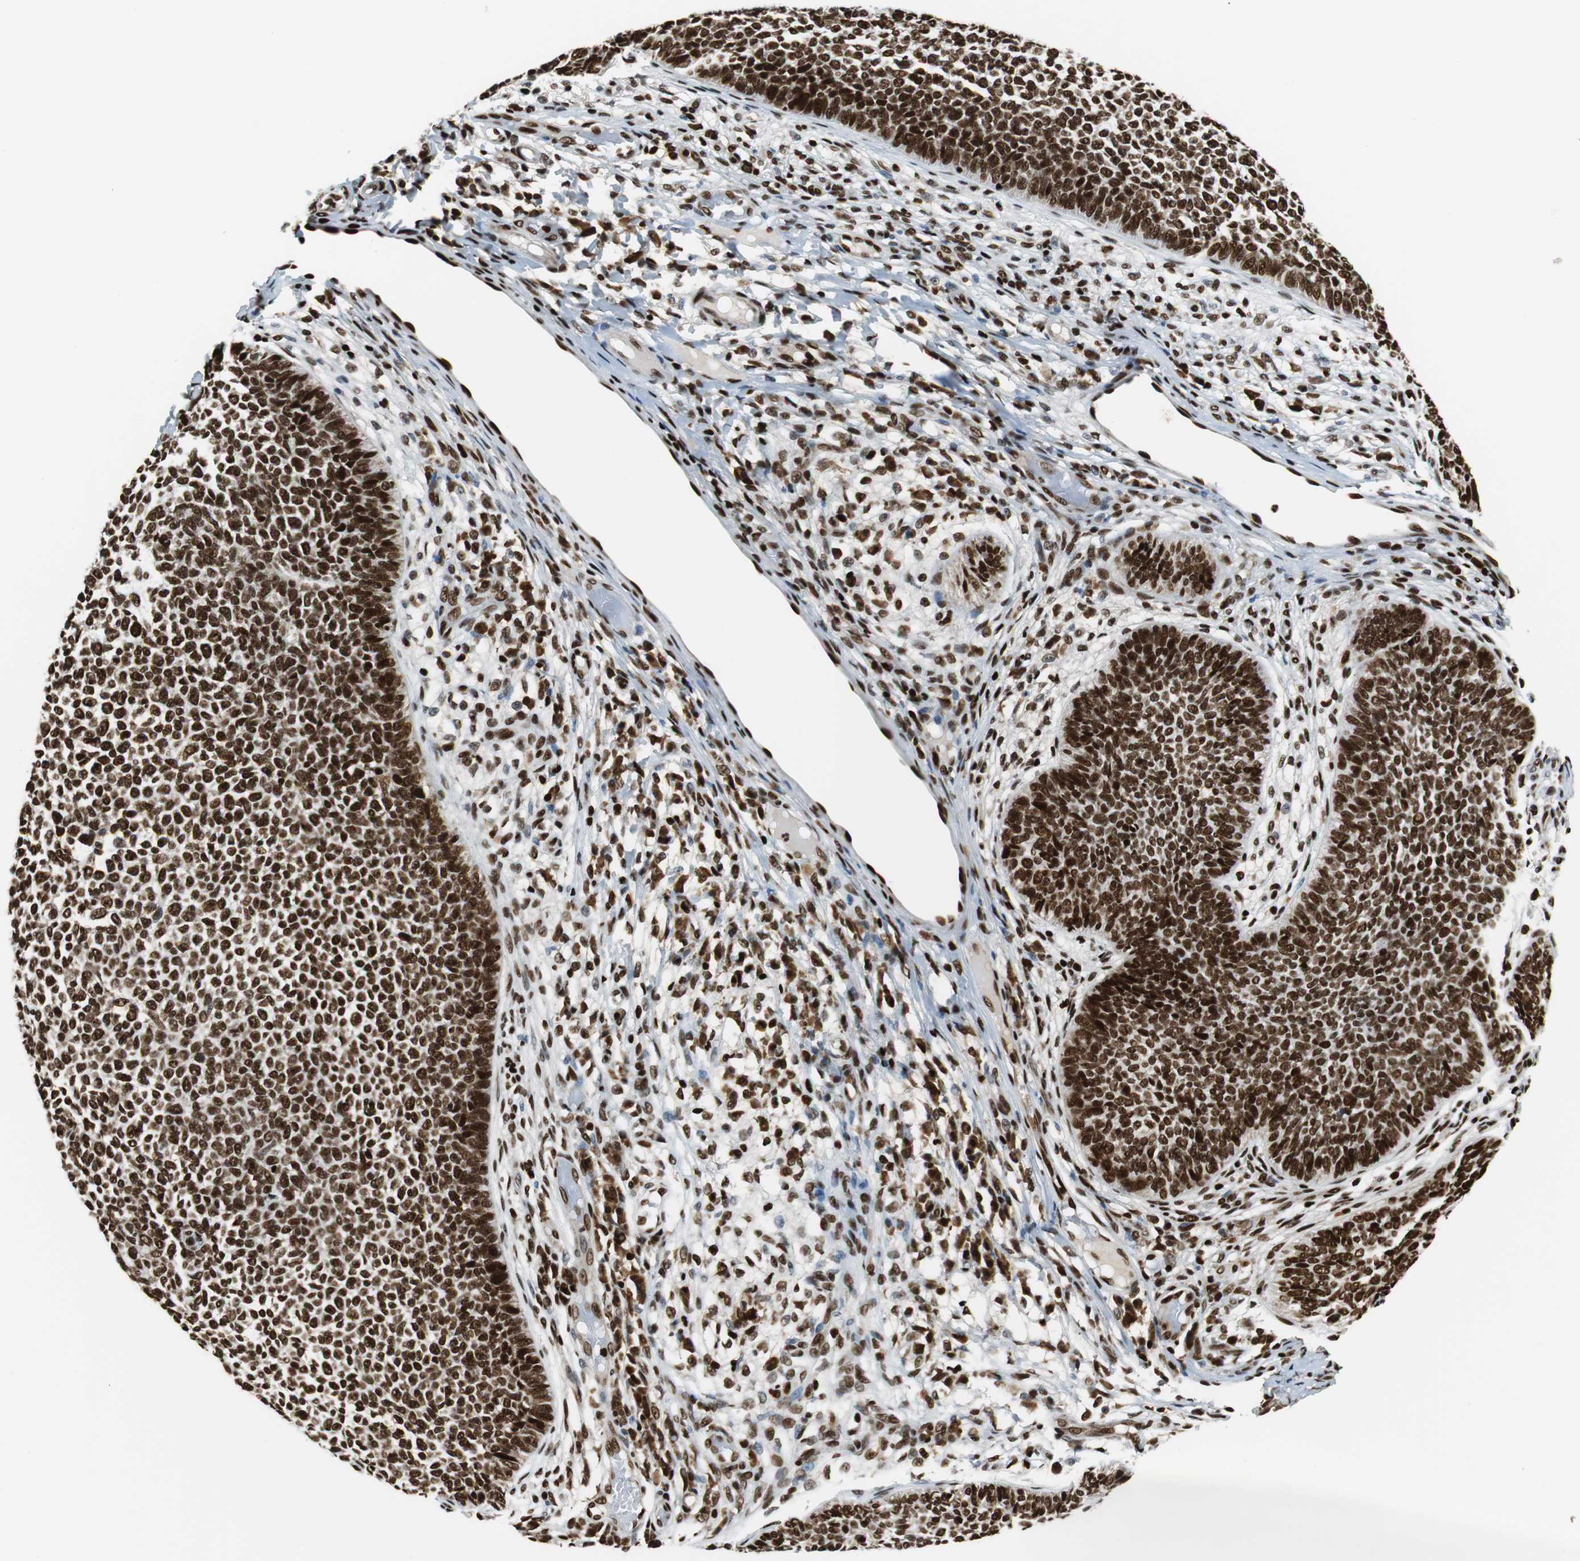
{"staining": {"intensity": "strong", "quantity": ">75%", "location": "nuclear"}, "tissue": "skin cancer", "cell_type": "Tumor cells", "image_type": "cancer", "snomed": [{"axis": "morphology", "description": "Basal cell carcinoma"}, {"axis": "topography", "description": "Skin"}], "caption": "Tumor cells exhibit high levels of strong nuclear expression in about >75% of cells in basal cell carcinoma (skin).", "gene": "HDAC1", "patient": {"sex": "female", "age": 84}}